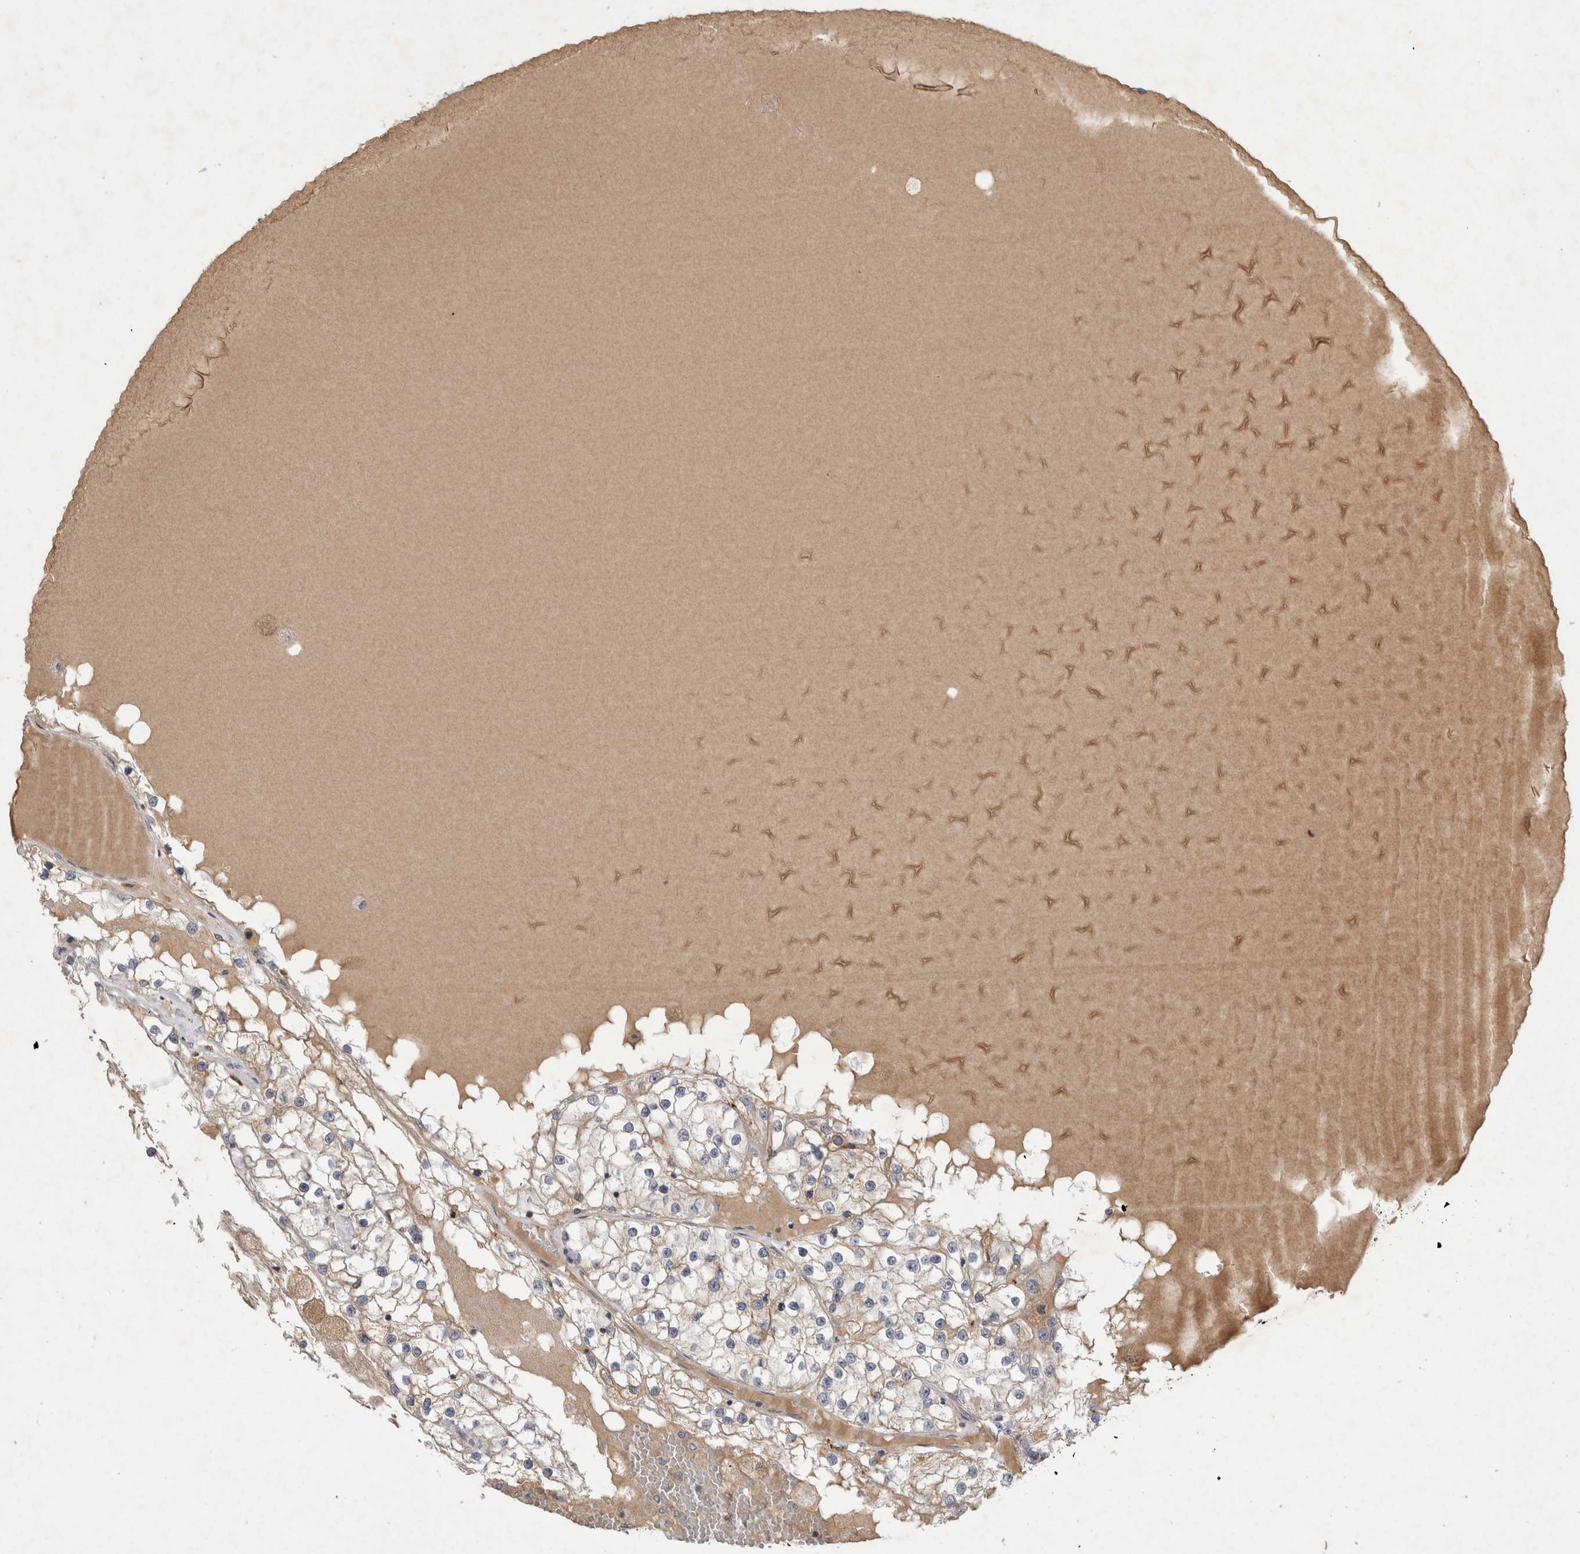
{"staining": {"intensity": "weak", "quantity": "25%-75%", "location": "cytoplasmic/membranous"}, "tissue": "renal cancer", "cell_type": "Tumor cells", "image_type": "cancer", "snomed": [{"axis": "morphology", "description": "Adenocarcinoma, NOS"}, {"axis": "topography", "description": "Kidney"}], "caption": "Renal adenocarcinoma tissue reveals weak cytoplasmic/membranous staining in approximately 25%-75% of tumor cells", "gene": "PLEKHM1", "patient": {"sex": "male", "age": 68}}